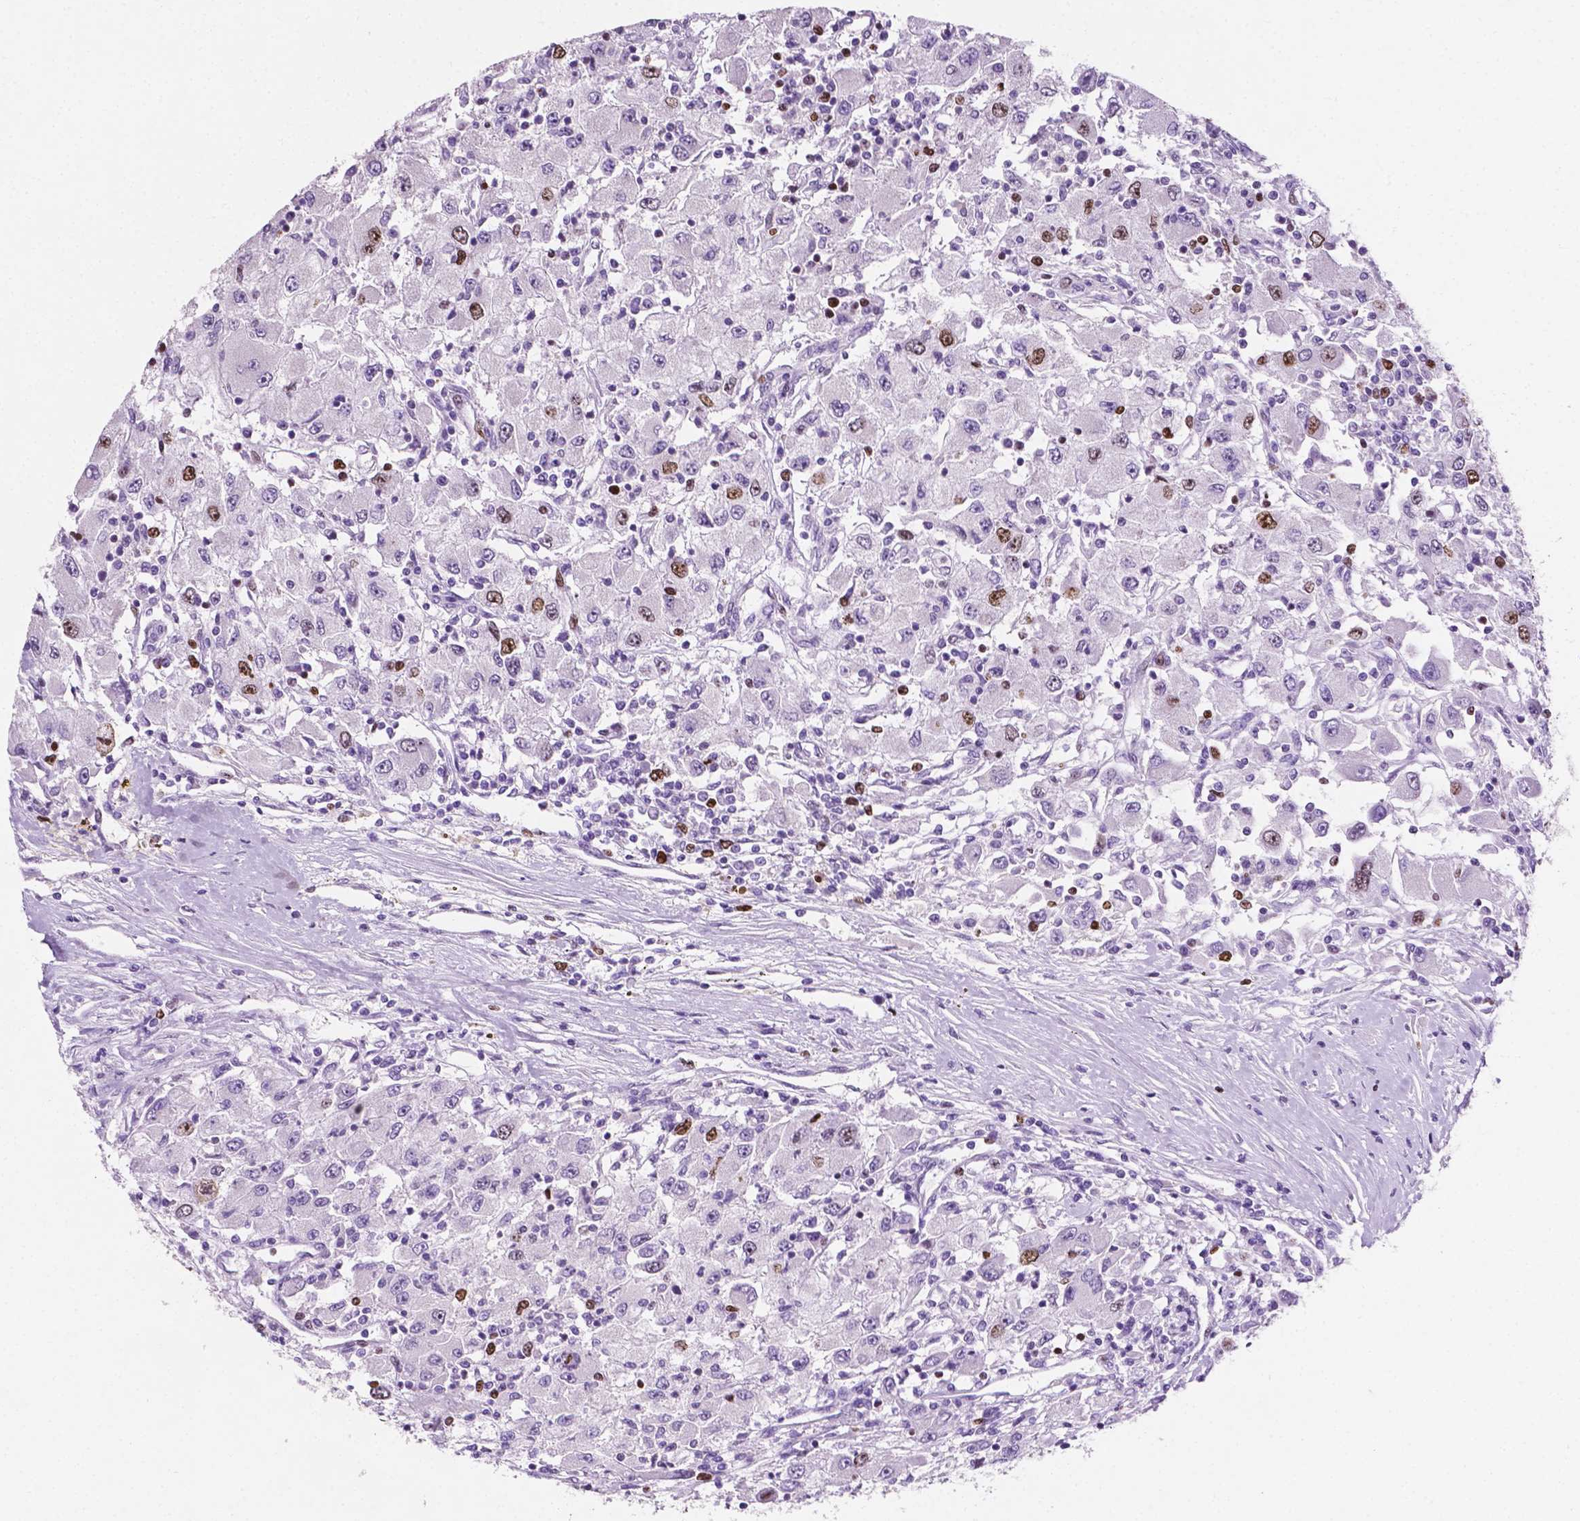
{"staining": {"intensity": "moderate", "quantity": "<25%", "location": "nuclear"}, "tissue": "renal cancer", "cell_type": "Tumor cells", "image_type": "cancer", "snomed": [{"axis": "morphology", "description": "Adenocarcinoma, NOS"}, {"axis": "topography", "description": "Kidney"}], "caption": "Renal cancer stained with DAB immunohistochemistry (IHC) reveals low levels of moderate nuclear positivity in about <25% of tumor cells.", "gene": "SIAH2", "patient": {"sex": "female", "age": 67}}